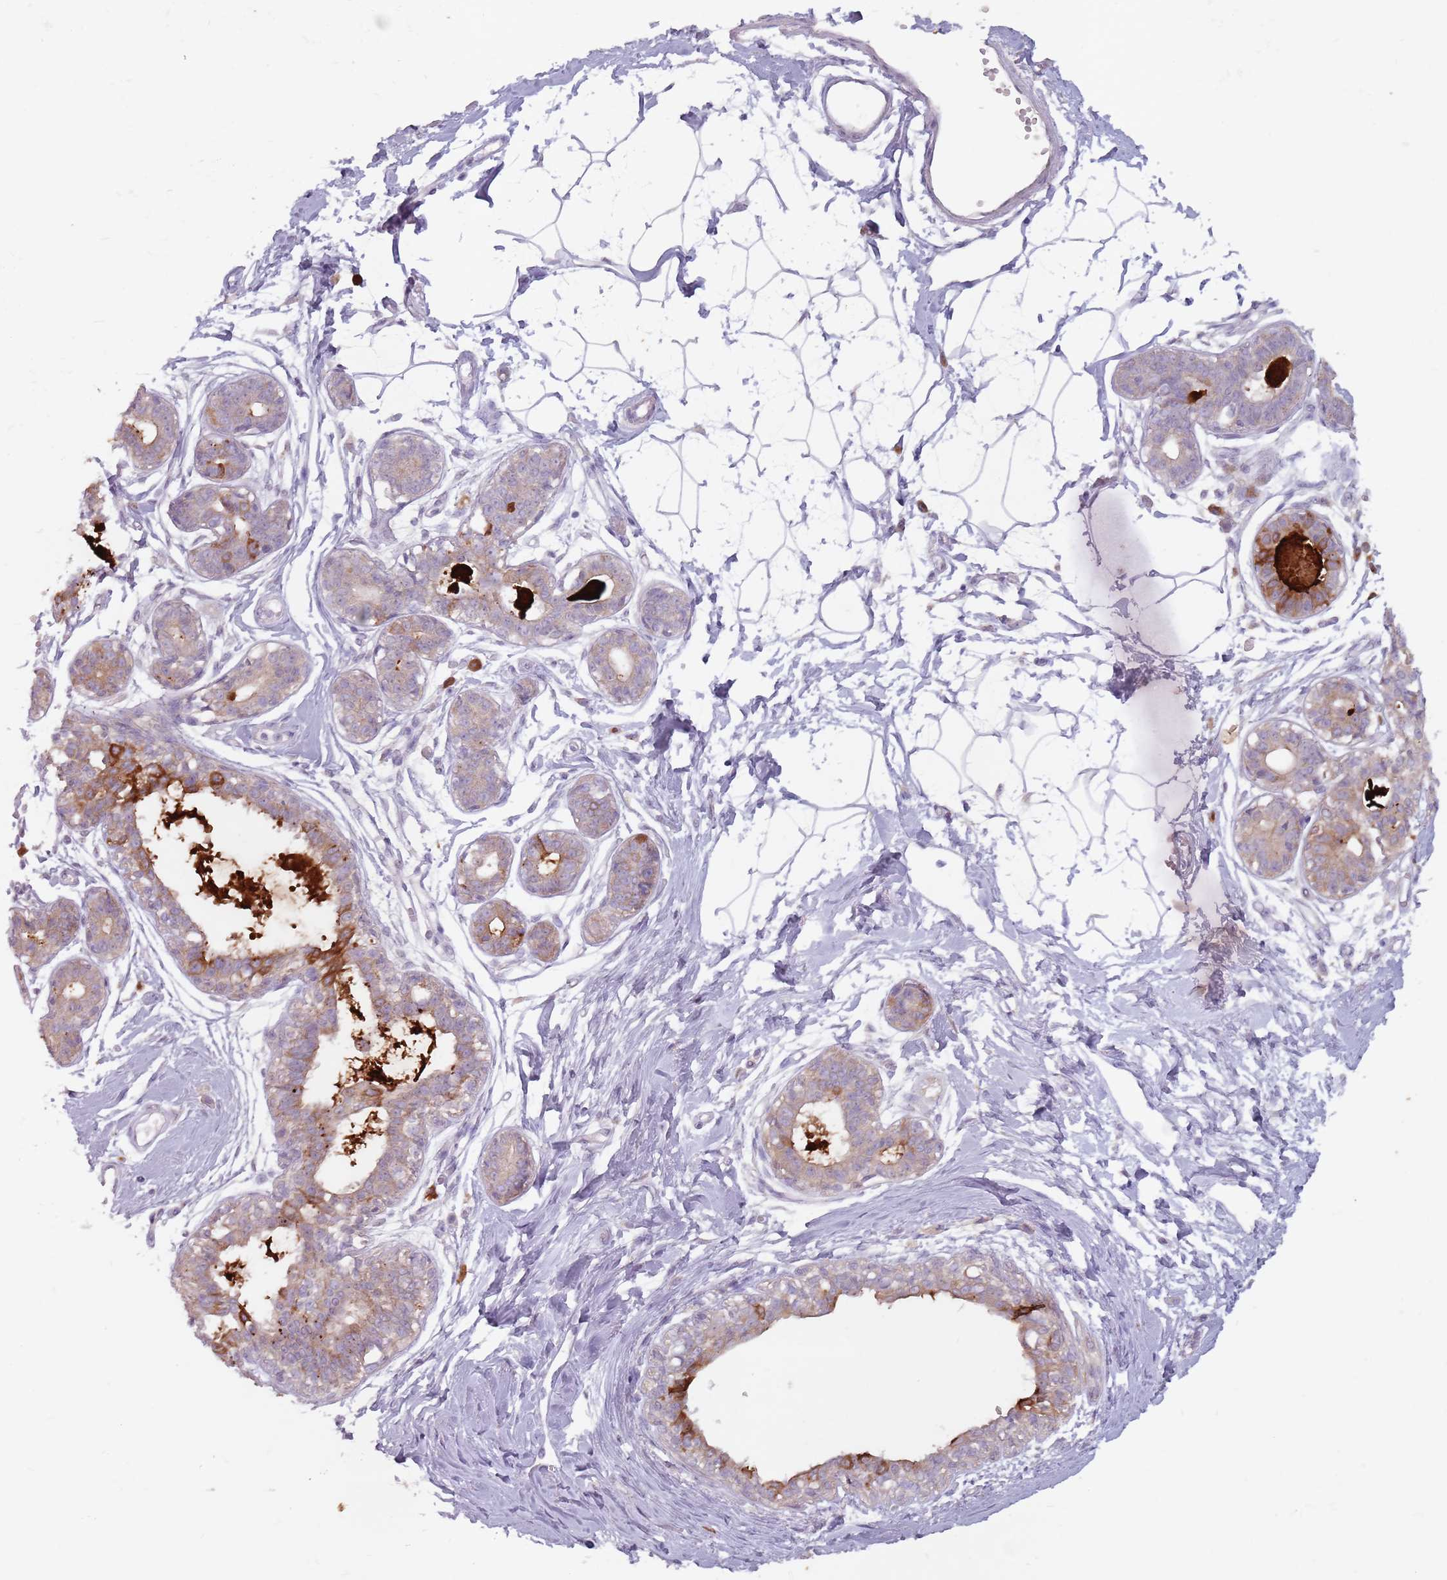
{"staining": {"intensity": "negative", "quantity": "none", "location": "none"}, "tissue": "breast", "cell_type": "Adipocytes", "image_type": "normal", "snomed": [{"axis": "morphology", "description": "Normal tissue, NOS"}, {"axis": "topography", "description": "Breast"}], "caption": "There is no significant expression in adipocytes of breast.", "gene": "STYK1", "patient": {"sex": "female", "age": 45}}